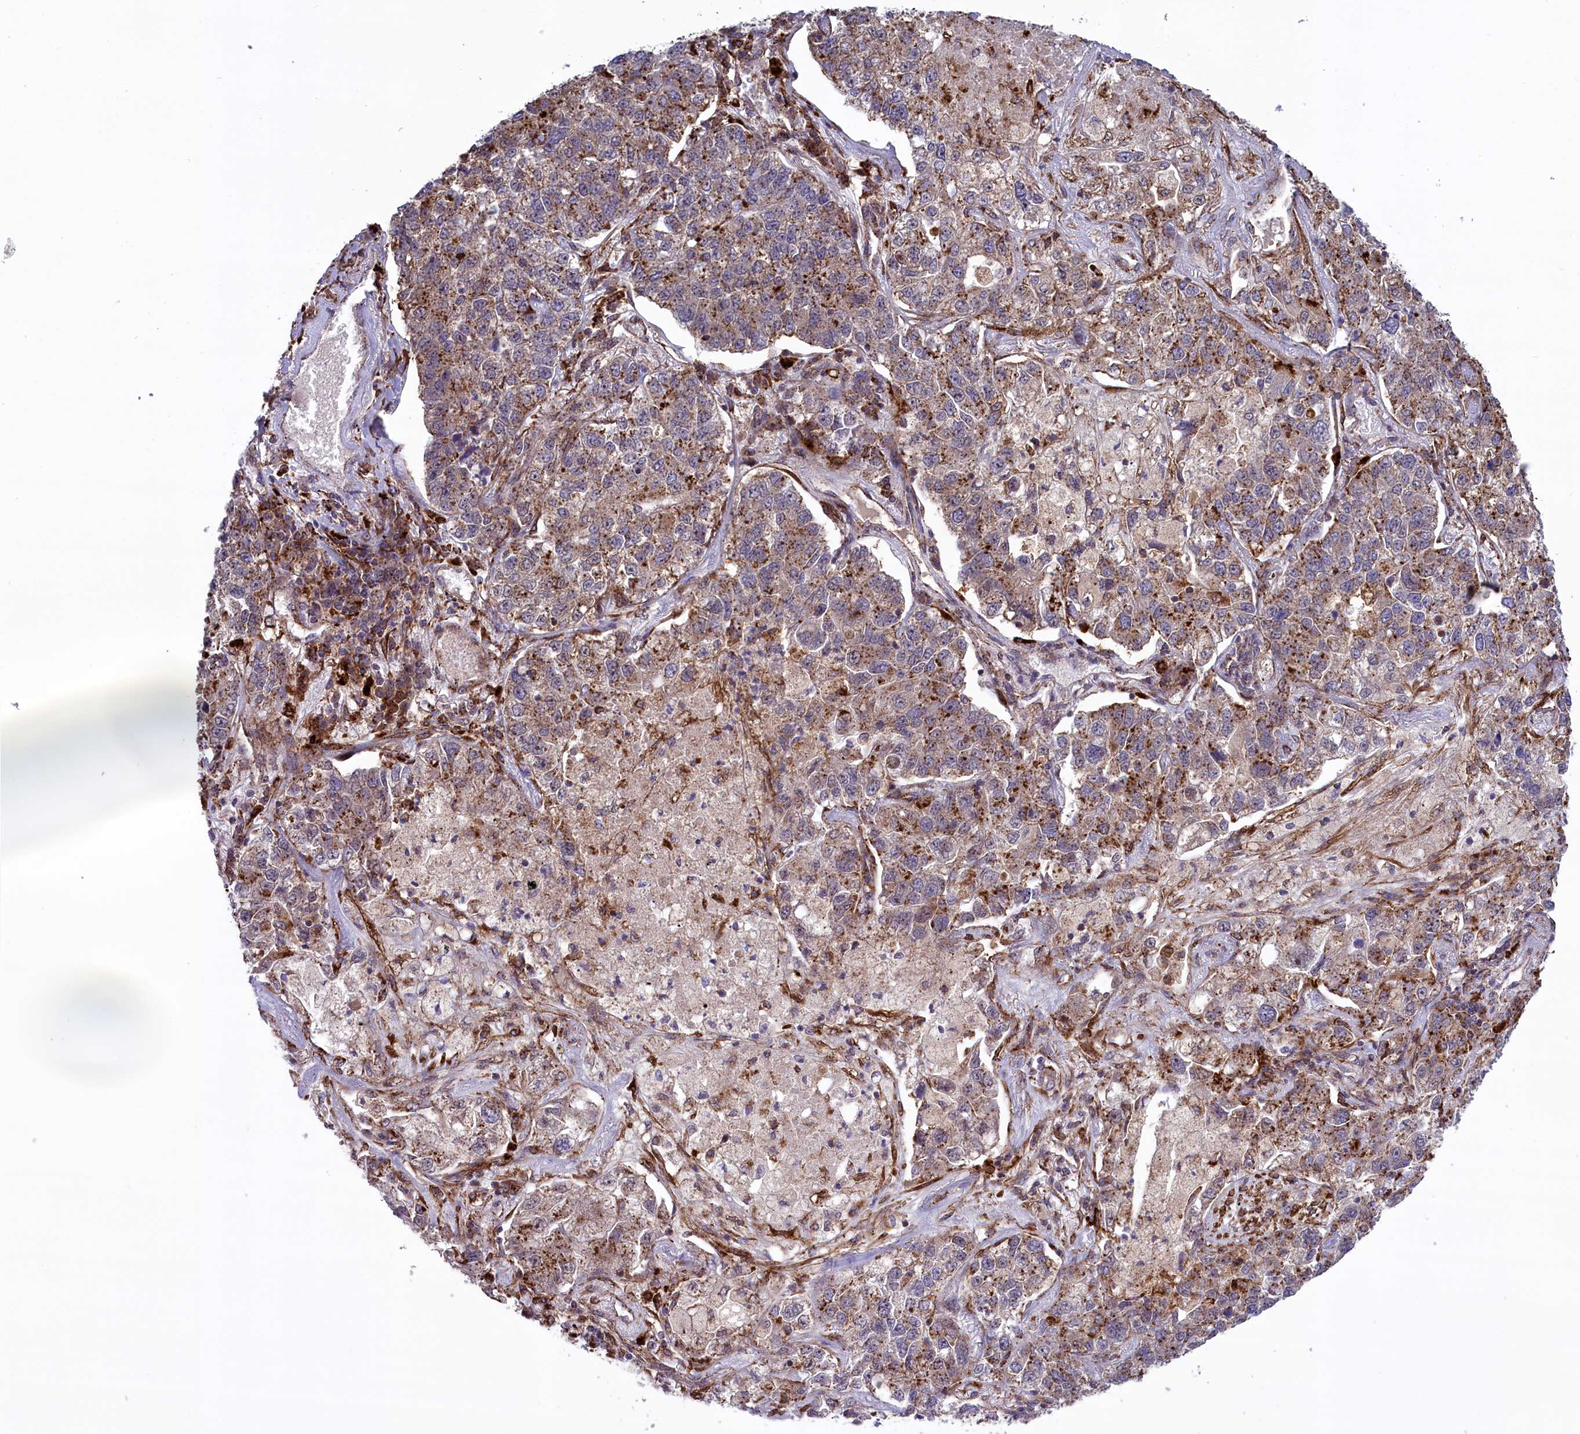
{"staining": {"intensity": "moderate", "quantity": "25%-75%", "location": "cytoplasmic/membranous"}, "tissue": "lung cancer", "cell_type": "Tumor cells", "image_type": "cancer", "snomed": [{"axis": "morphology", "description": "Adenocarcinoma, NOS"}, {"axis": "topography", "description": "Lung"}], "caption": "Immunohistochemical staining of lung cancer reveals medium levels of moderate cytoplasmic/membranous positivity in approximately 25%-75% of tumor cells.", "gene": "MAN2B1", "patient": {"sex": "male", "age": 49}}